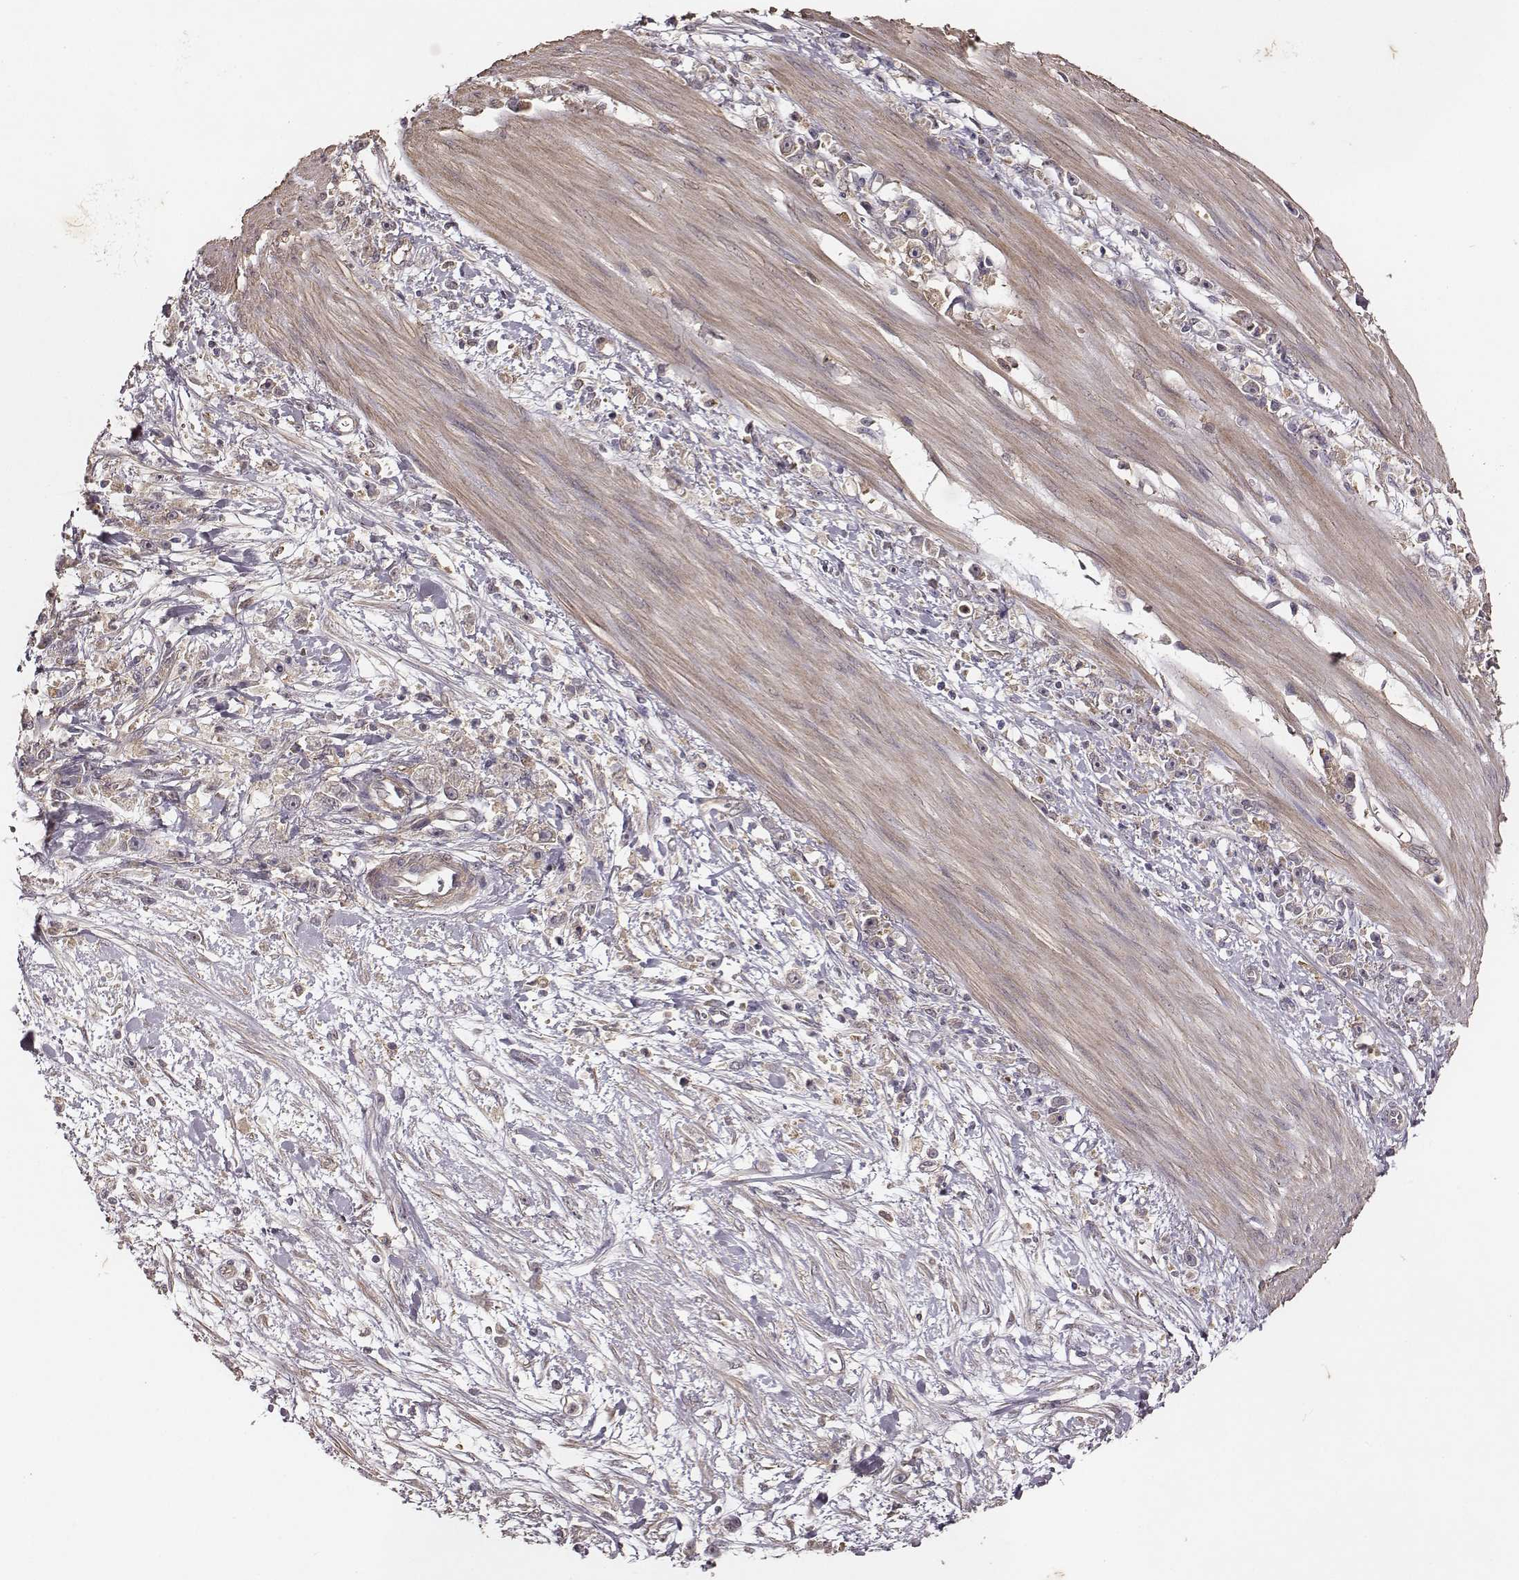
{"staining": {"intensity": "weak", "quantity": "25%-75%", "location": "cytoplasmic/membranous"}, "tissue": "stomach cancer", "cell_type": "Tumor cells", "image_type": "cancer", "snomed": [{"axis": "morphology", "description": "Adenocarcinoma, NOS"}, {"axis": "topography", "description": "Stomach"}], "caption": "A brown stain labels weak cytoplasmic/membranous positivity of a protein in human stomach cancer tumor cells.", "gene": "VPS26A", "patient": {"sex": "female", "age": 59}}